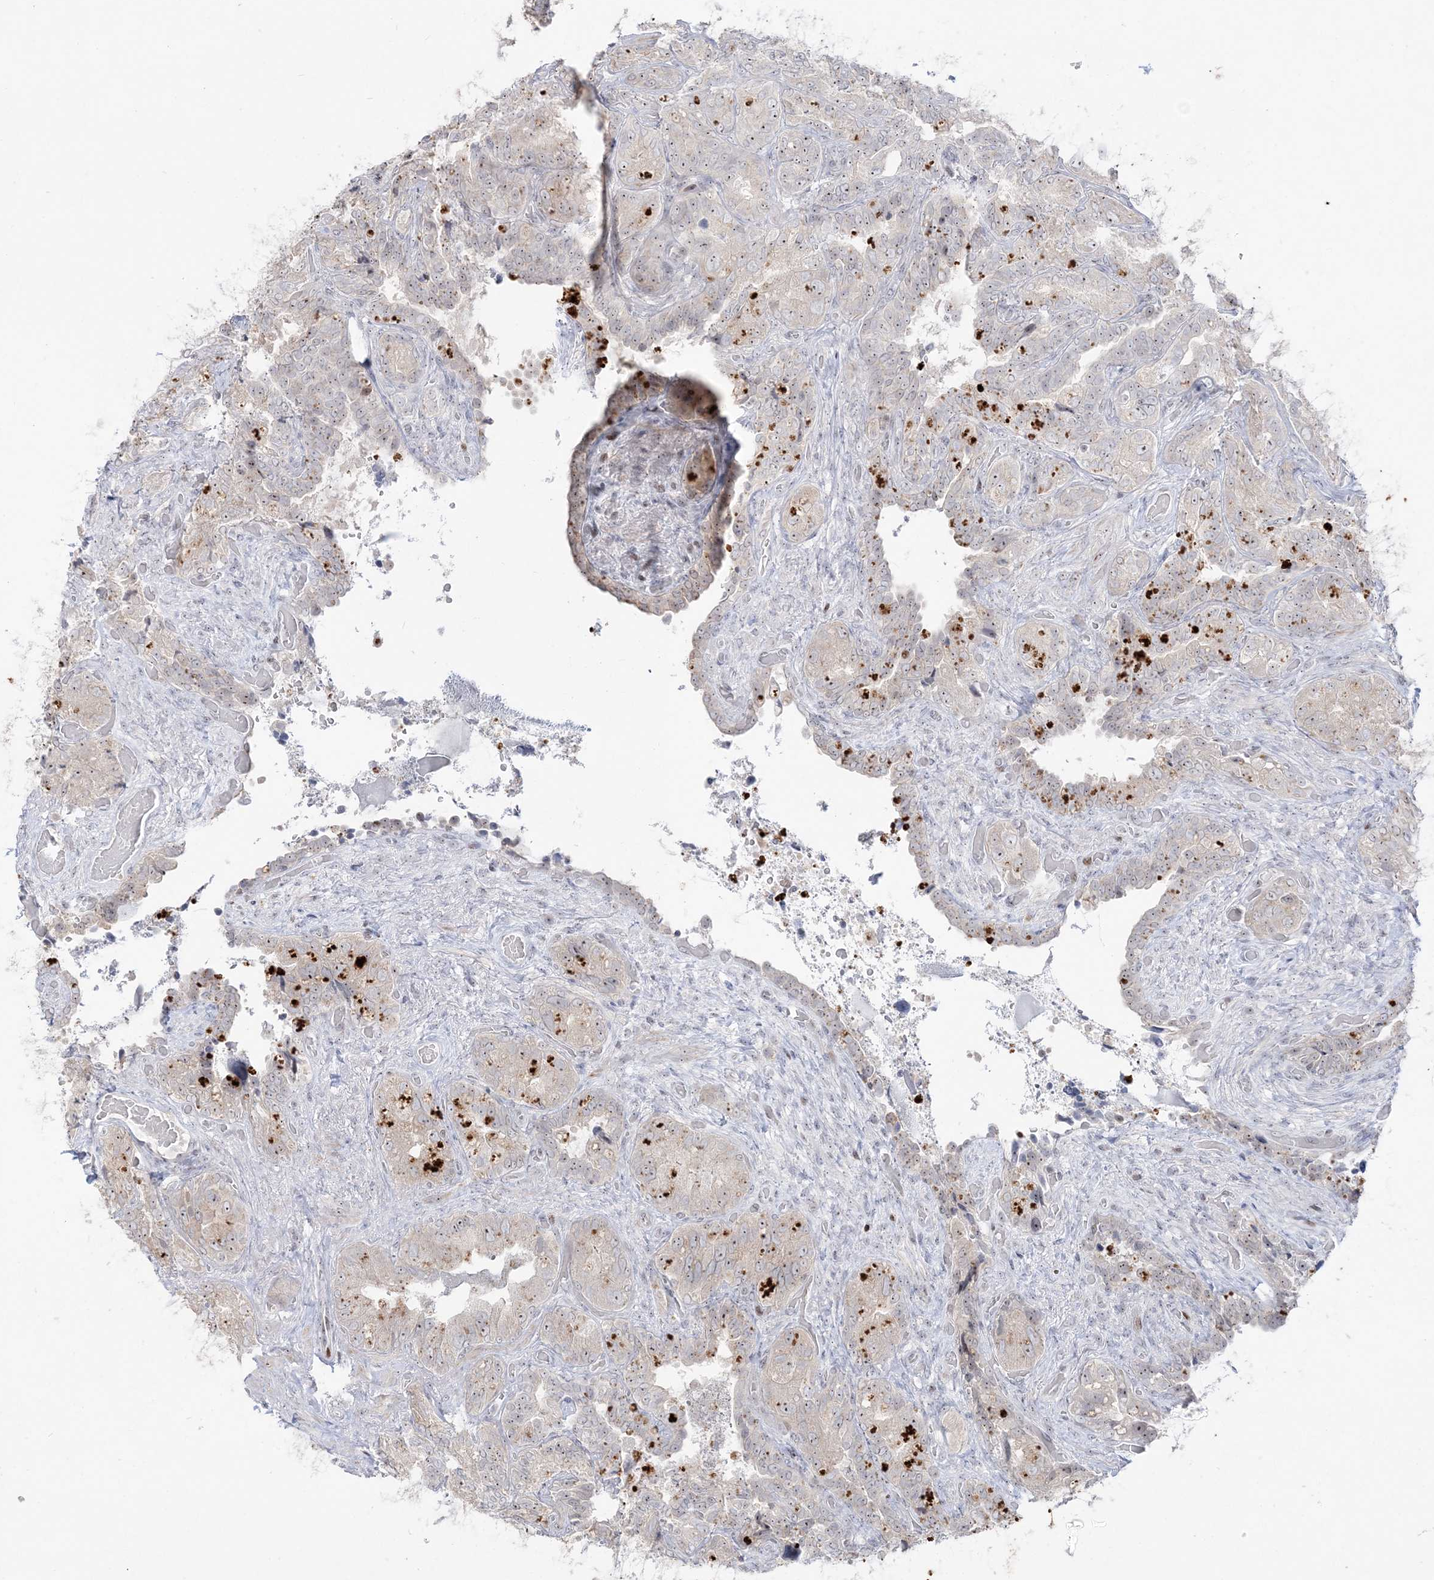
{"staining": {"intensity": "negative", "quantity": "none", "location": "none"}, "tissue": "seminal vesicle", "cell_type": "Glandular cells", "image_type": "normal", "snomed": [{"axis": "morphology", "description": "Normal tissue, NOS"}, {"axis": "topography", "description": "Seminal veicle"}, {"axis": "topography", "description": "Peripheral nerve tissue"}], "caption": "DAB immunohistochemical staining of benign seminal vesicle exhibits no significant positivity in glandular cells. The staining is performed using DAB (3,3'-diaminobenzidine) brown chromogen with nuclei counter-stained in using hematoxylin.", "gene": "SH3BP4", "patient": {"sex": "male", "age": 67}}